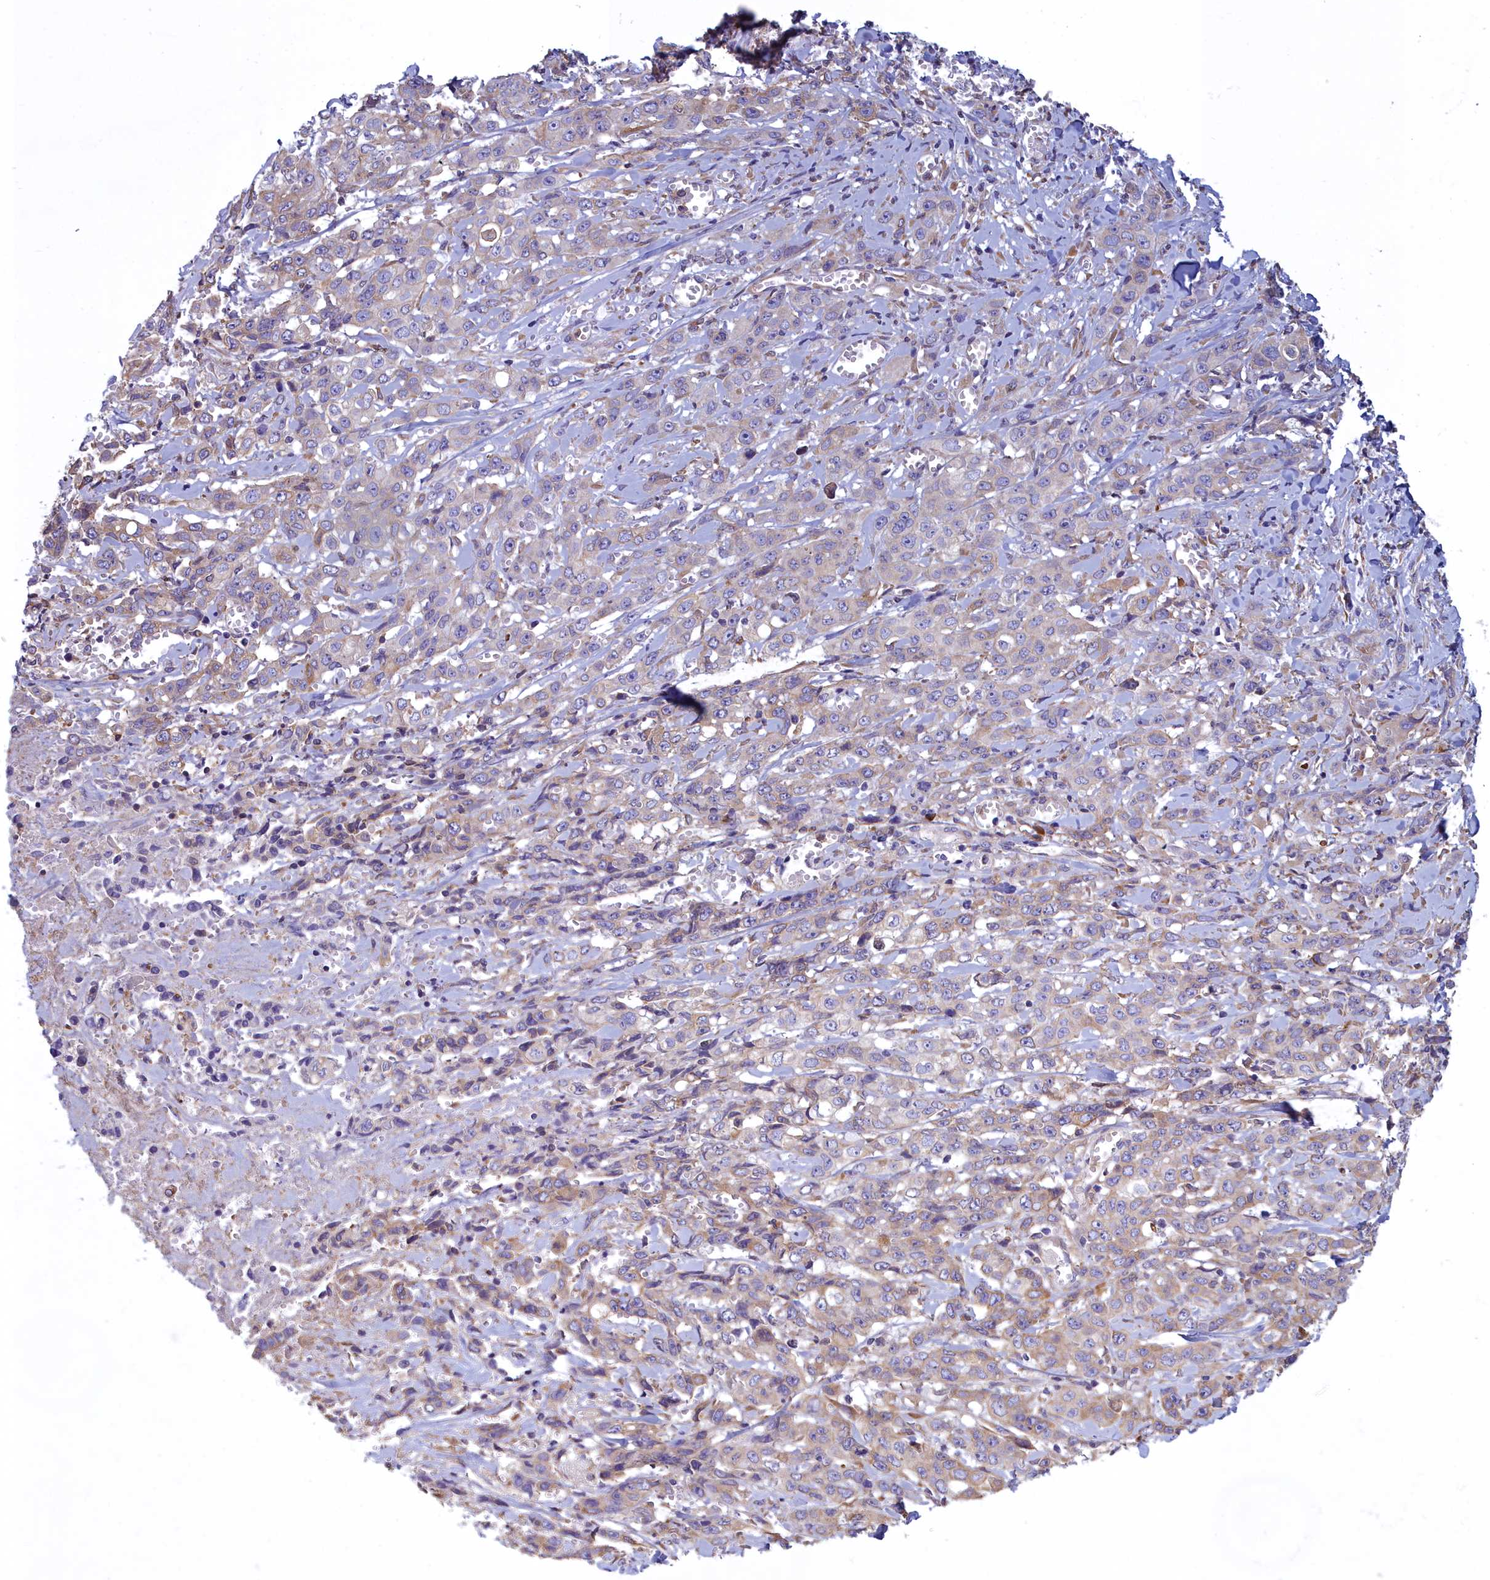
{"staining": {"intensity": "weak", "quantity": ">75%", "location": "cytoplasmic/membranous"}, "tissue": "stomach cancer", "cell_type": "Tumor cells", "image_type": "cancer", "snomed": [{"axis": "morphology", "description": "Adenocarcinoma, NOS"}, {"axis": "topography", "description": "Stomach, upper"}], "caption": "IHC of stomach adenocarcinoma exhibits low levels of weak cytoplasmic/membranous expression in approximately >75% of tumor cells. (brown staining indicates protein expression, while blue staining denotes nuclei).", "gene": "HM13", "patient": {"sex": "male", "age": 62}}